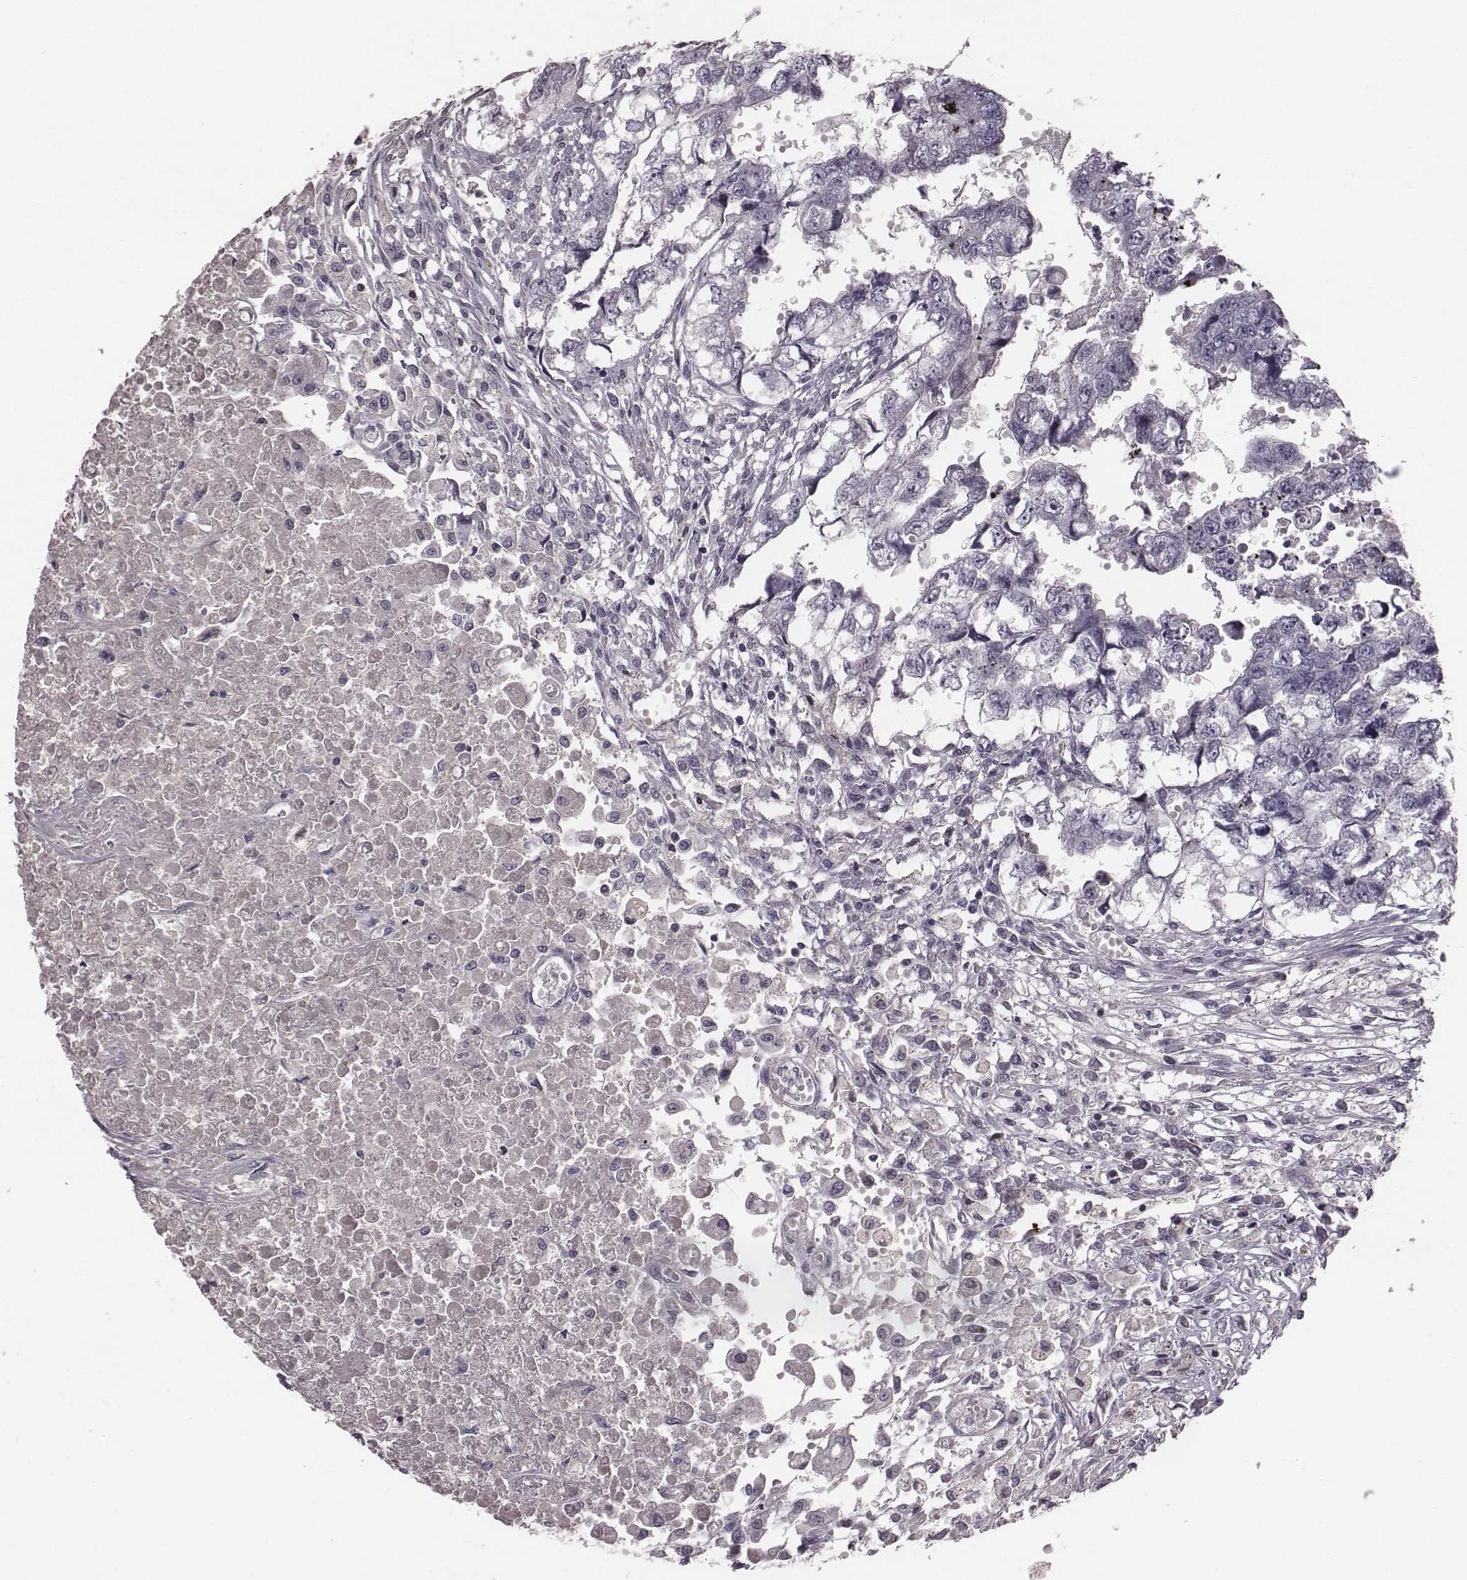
{"staining": {"intensity": "negative", "quantity": "none", "location": "none"}, "tissue": "testis cancer", "cell_type": "Tumor cells", "image_type": "cancer", "snomed": [{"axis": "morphology", "description": "Carcinoma, Embryonal, NOS"}, {"axis": "morphology", "description": "Teratoma, malignant, NOS"}, {"axis": "topography", "description": "Testis"}], "caption": "Histopathology image shows no significant protein staining in tumor cells of testis cancer (malignant teratoma).", "gene": "SMIM24", "patient": {"sex": "male", "age": 44}}